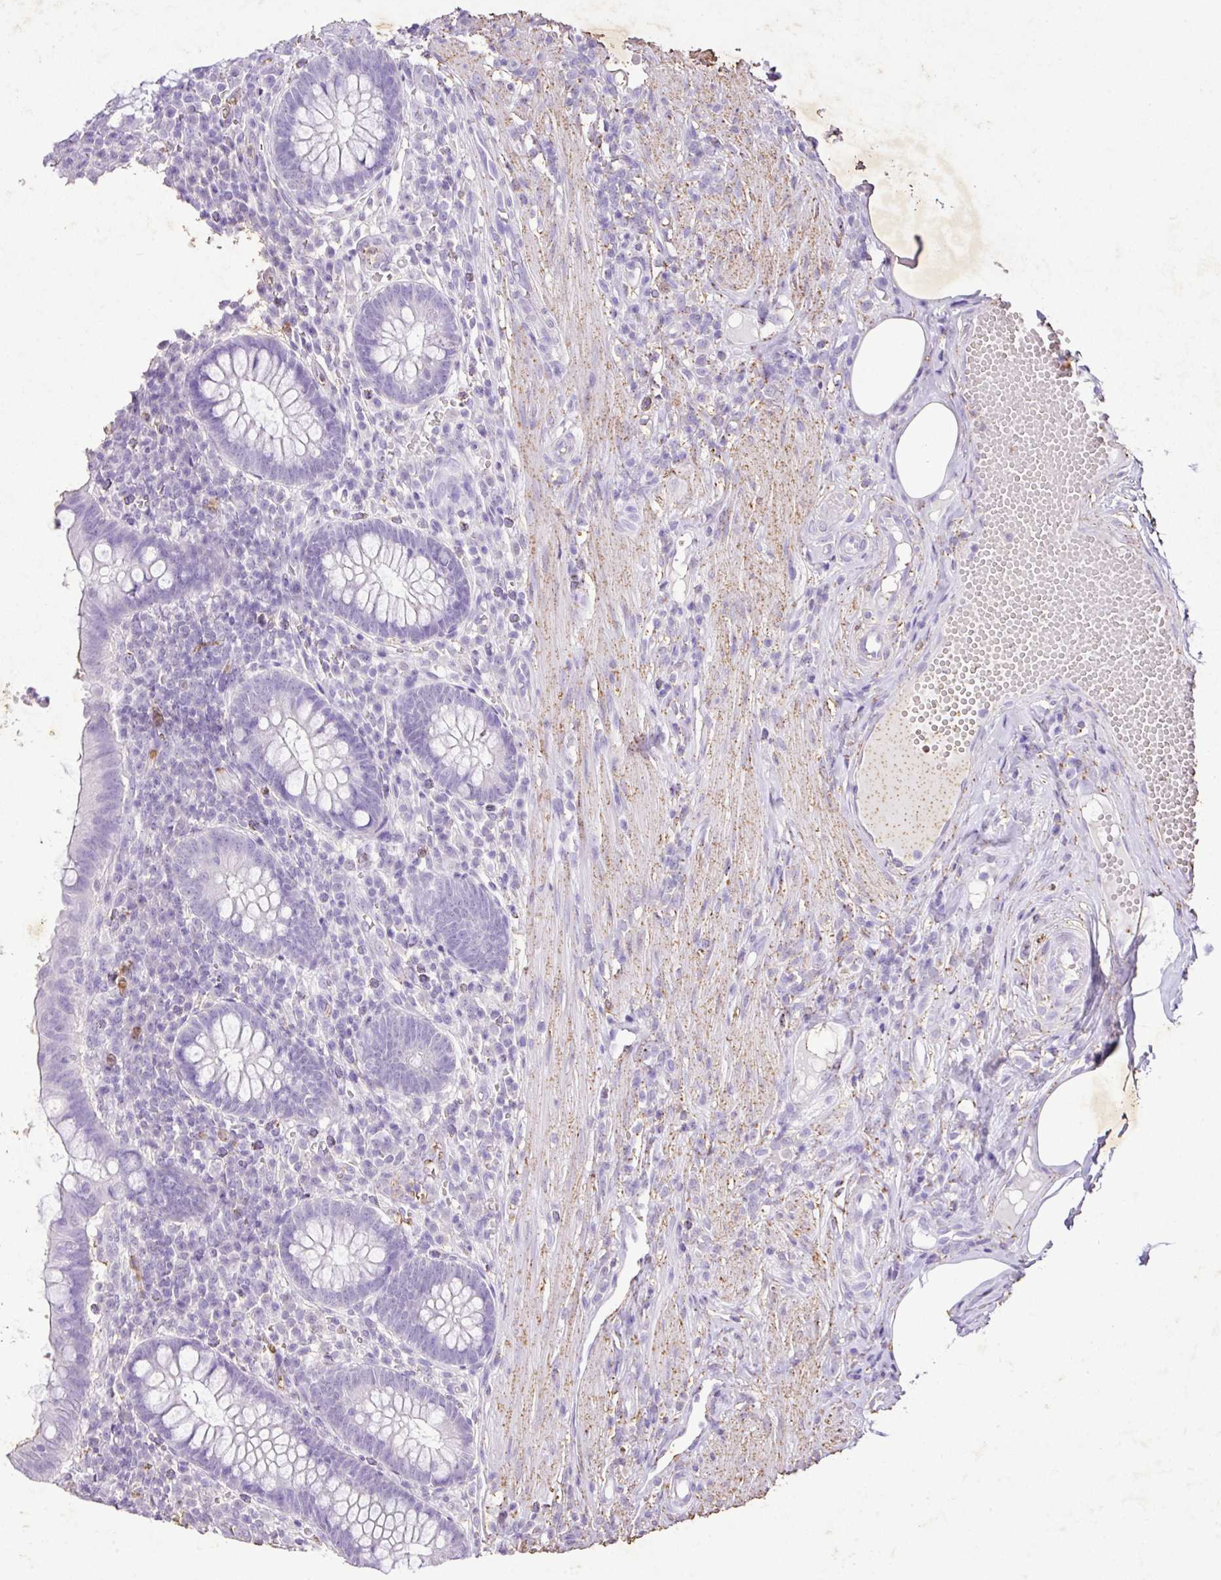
{"staining": {"intensity": "negative", "quantity": "none", "location": "none"}, "tissue": "appendix", "cell_type": "Glandular cells", "image_type": "normal", "snomed": [{"axis": "morphology", "description": "Normal tissue, NOS"}, {"axis": "topography", "description": "Appendix"}], "caption": "A photomicrograph of human appendix is negative for staining in glandular cells. (Brightfield microscopy of DAB IHC at high magnification).", "gene": "KCNJ11", "patient": {"sex": "female", "age": 56}}